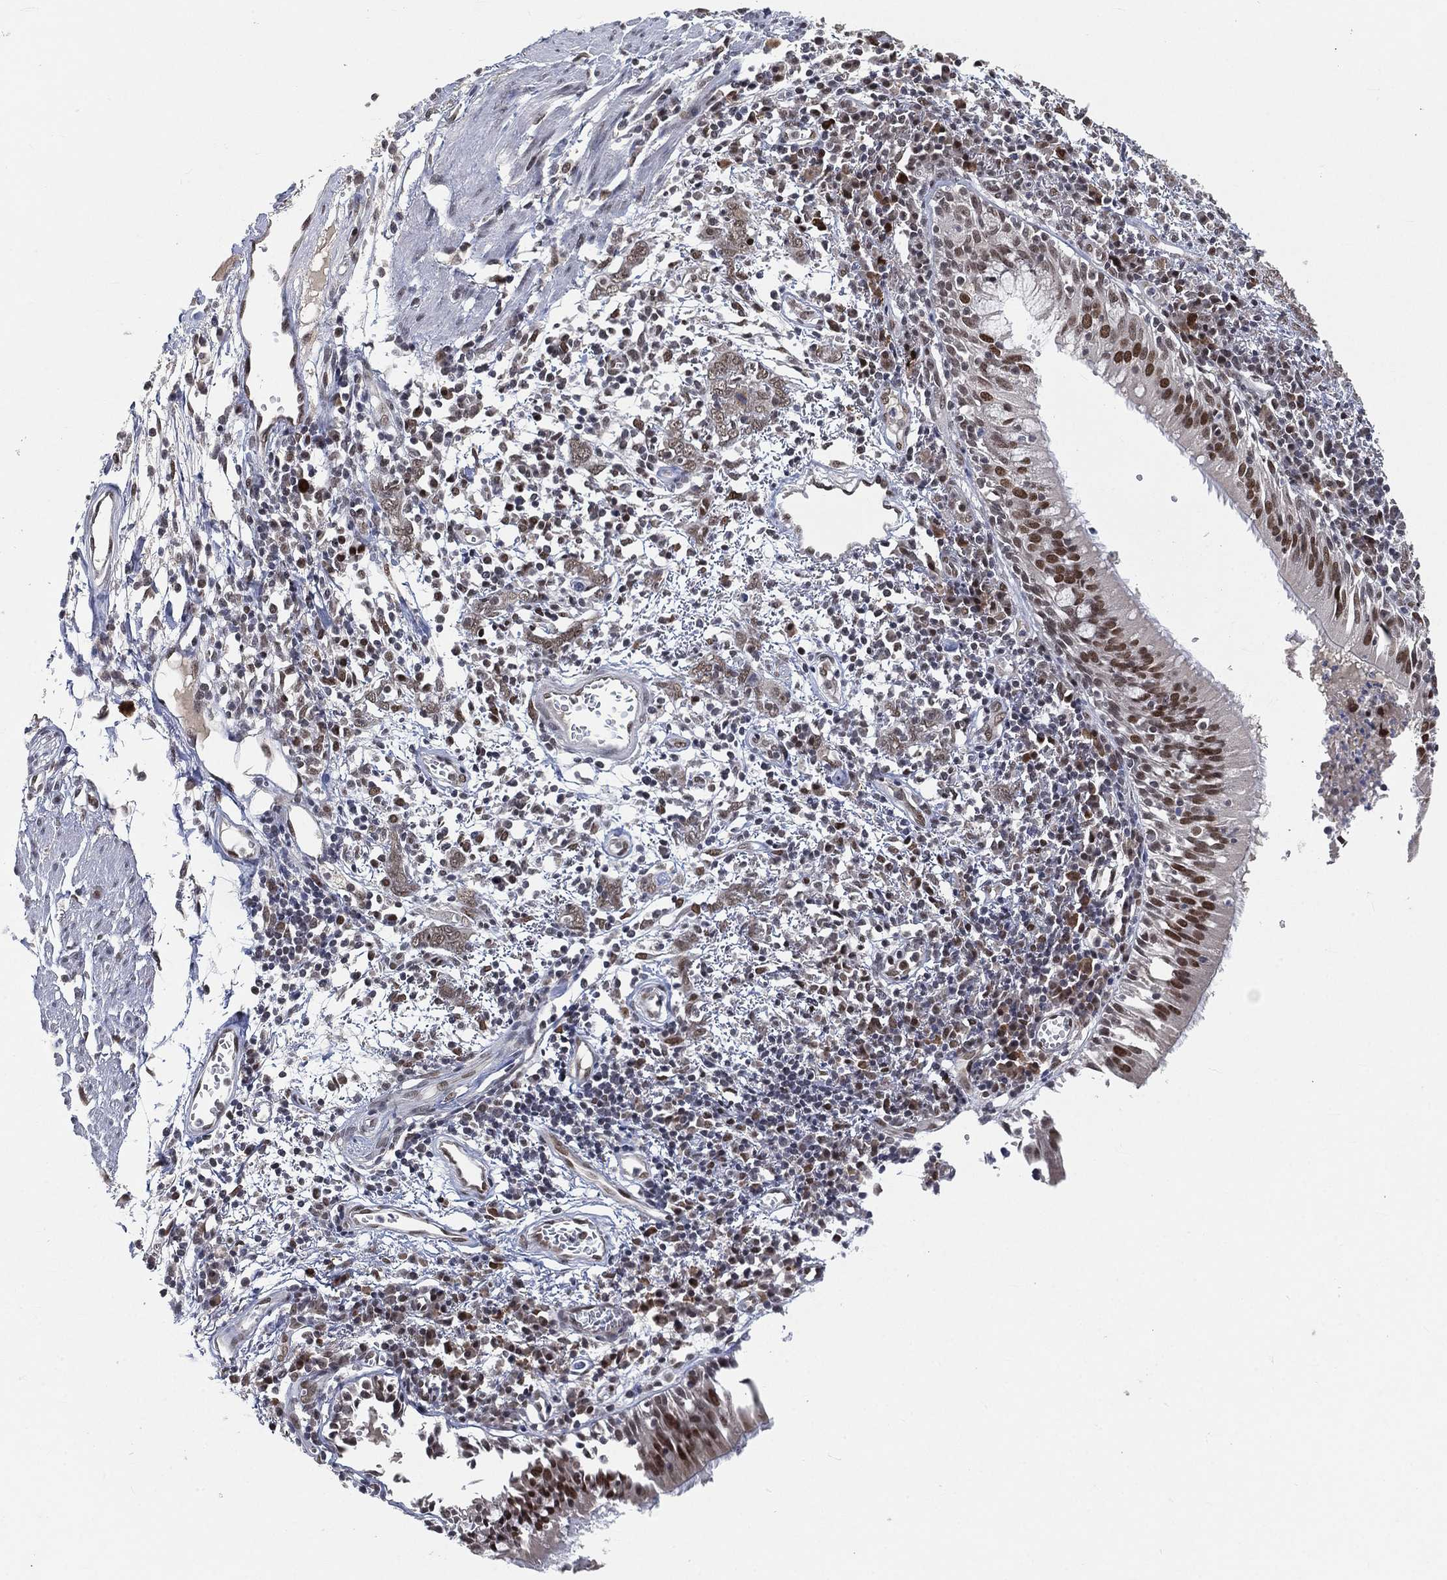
{"staining": {"intensity": "strong", "quantity": ">75%", "location": "nuclear"}, "tissue": "bronchus", "cell_type": "Respiratory epithelial cells", "image_type": "normal", "snomed": [{"axis": "morphology", "description": "Normal tissue, NOS"}, {"axis": "morphology", "description": "Squamous cell carcinoma, NOS"}, {"axis": "topography", "description": "Cartilage tissue"}, {"axis": "topography", "description": "Bronchus"}, {"axis": "topography", "description": "Lung"}], "caption": "DAB (3,3'-diaminobenzidine) immunohistochemical staining of normal bronchus reveals strong nuclear protein positivity in approximately >75% of respiratory epithelial cells.", "gene": "YLPM1", "patient": {"sex": "male", "age": 66}}